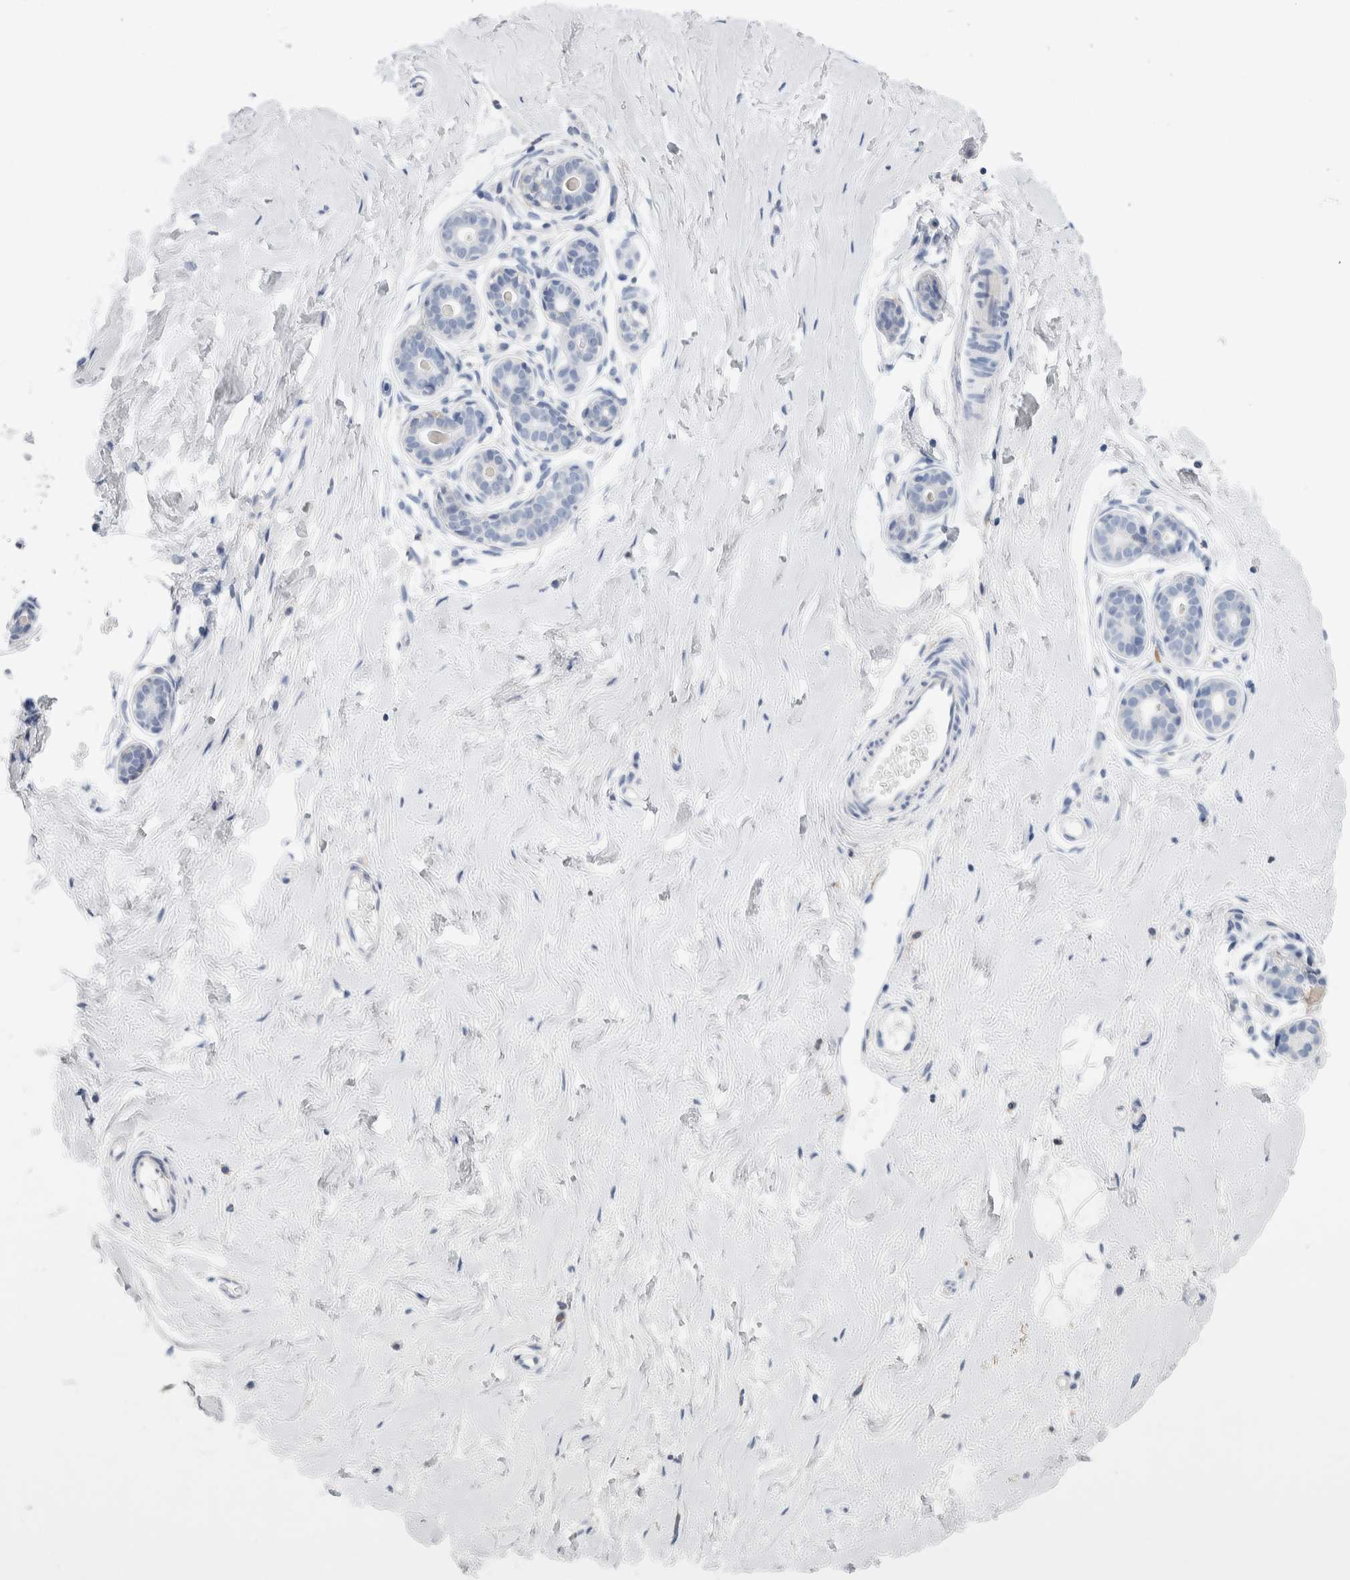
{"staining": {"intensity": "negative", "quantity": "none", "location": "none"}, "tissue": "breast", "cell_type": "Adipocytes", "image_type": "normal", "snomed": [{"axis": "morphology", "description": "Normal tissue, NOS"}, {"axis": "topography", "description": "Breast"}], "caption": "A micrograph of breast stained for a protein reveals no brown staining in adipocytes. (Stains: DAB (3,3'-diaminobenzidine) immunohistochemistry with hematoxylin counter stain, Microscopy: brightfield microscopy at high magnification).", "gene": "NCF2", "patient": {"sex": "female", "age": 23}}